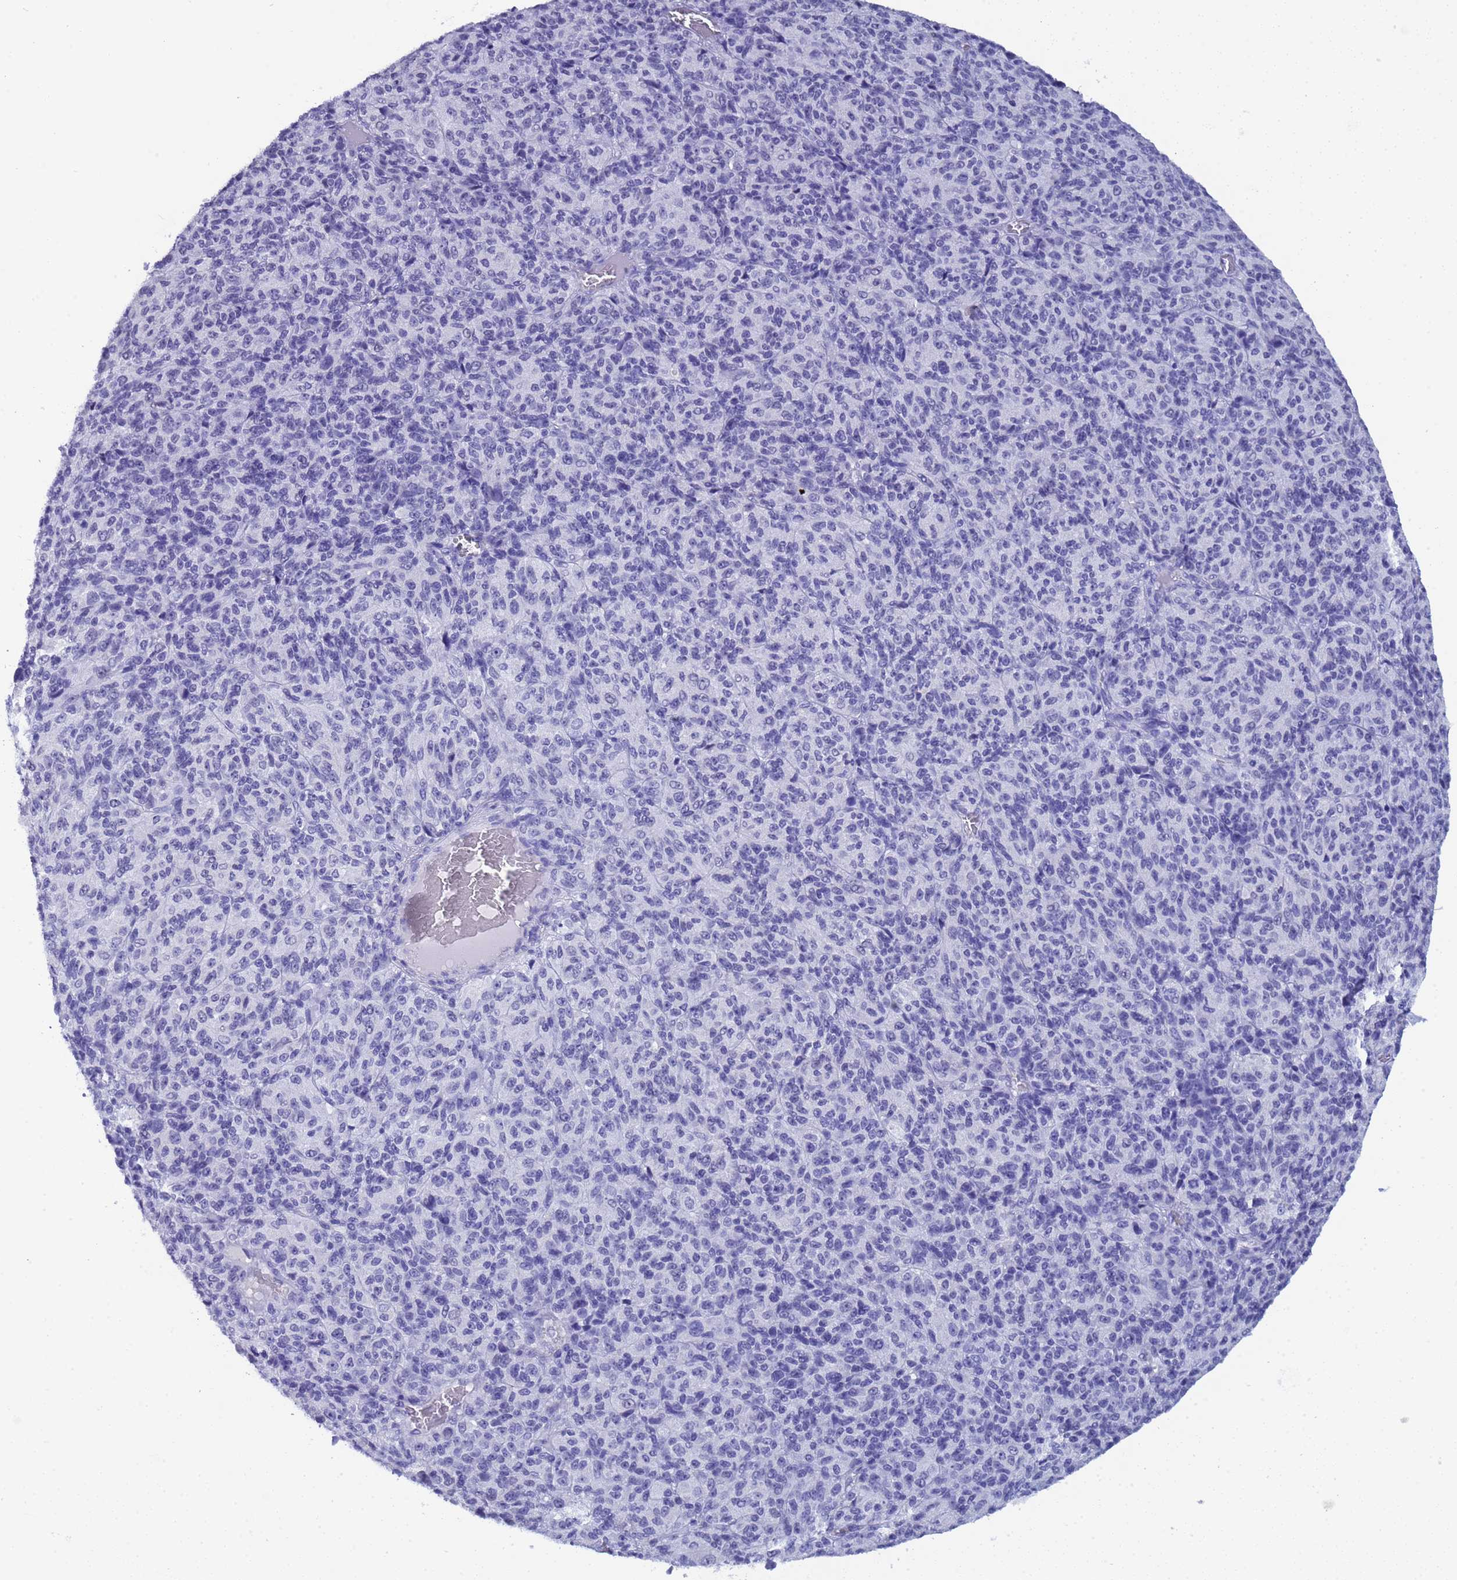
{"staining": {"intensity": "negative", "quantity": "none", "location": "none"}, "tissue": "melanoma", "cell_type": "Tumor cells", "image_type": "cancer", "snomed": [{"axis": "morphology", "description": "Malignant melanoma, Metastatic site"}, {"axis": "topography", "description": "Brain"}], "caption": "Tumor cells are negative for brown protein staining in melanoma. (Brightfield microscopy of DAB immunohistochemistry at high magnification).", "gene": "CTRC", "patient": {"sex": "female", "age": 56}}